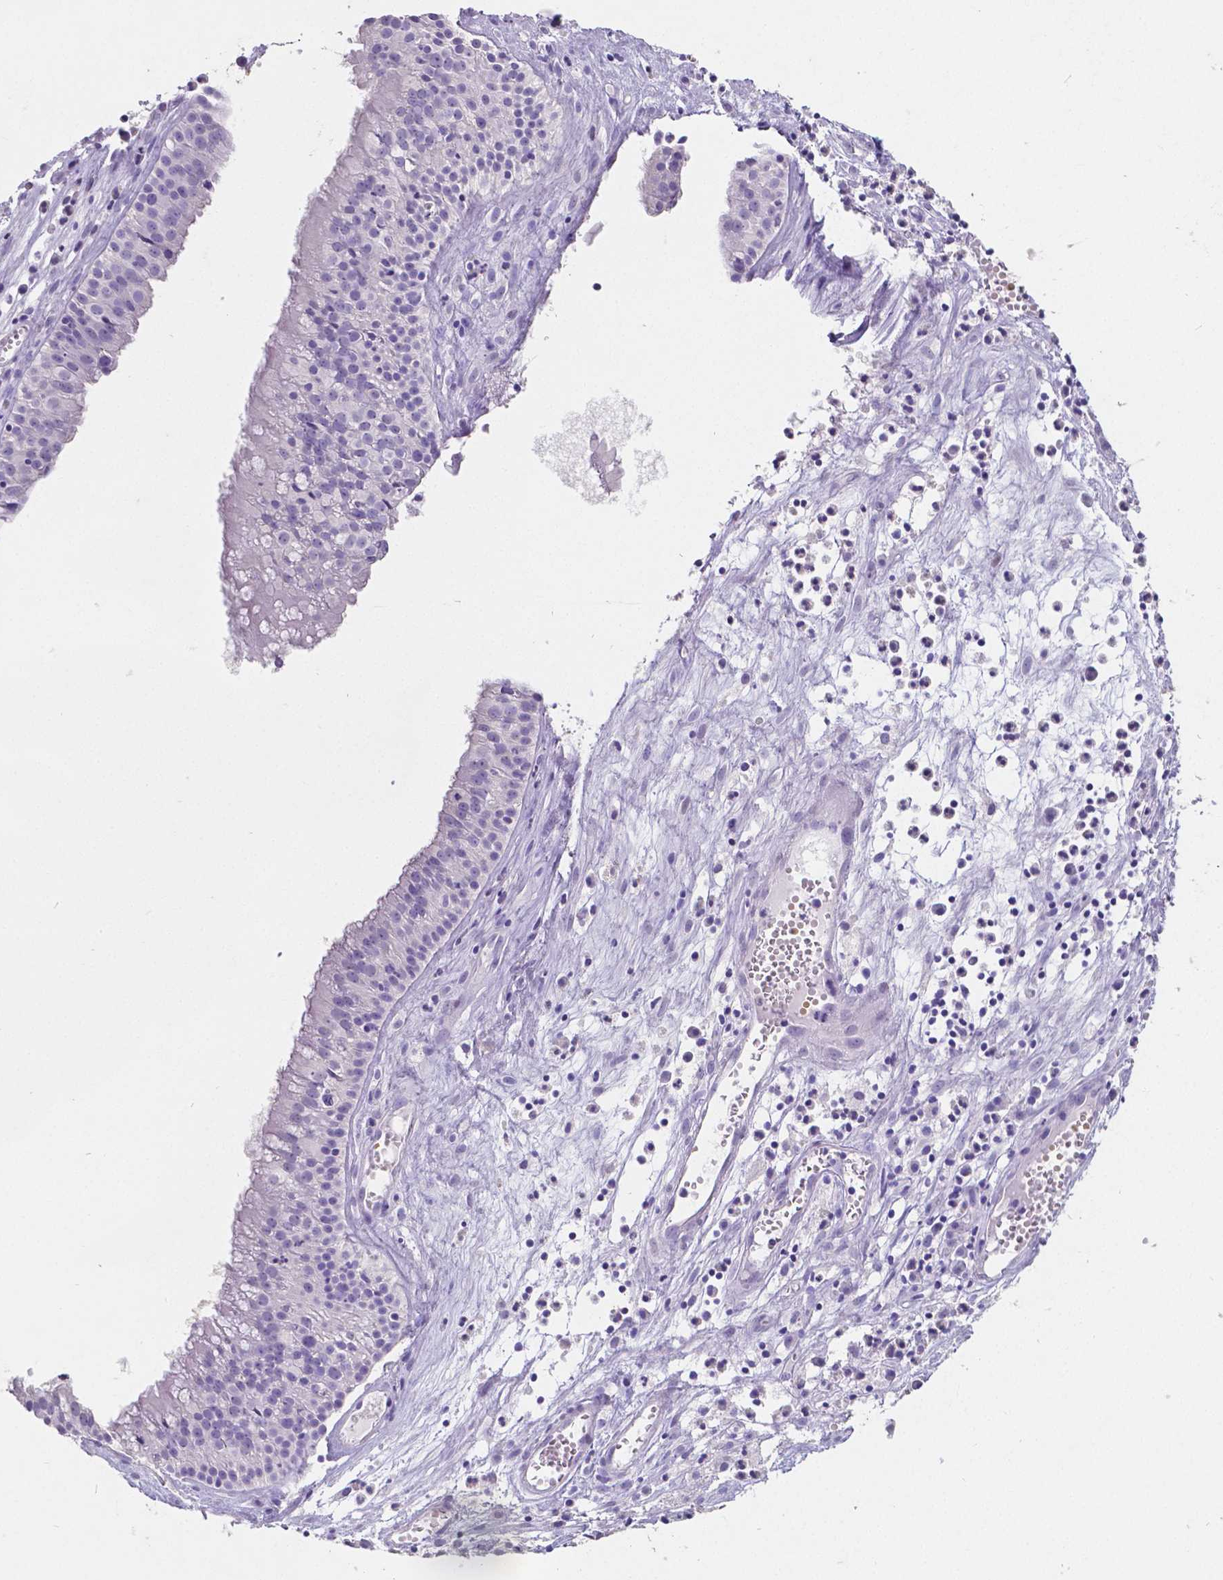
{"staining": {"intensity": "negative", "quantity": "none", "location": "none"}, "tissue": "nasopharynx", "cell_type": "Respiratory epithelial cells", "image_type": "normal", "snomed": [{"axis": "morphology", "description": "Normal tissue, NOS"}, {"axis": "topography", "description": "Nasopharynx"}], "caption": "Photomicrograph shows no significant protein positivity in respiratory epithelial cells of normal nasopharynx.", "gene": "SATB2", "patient": {"sex": "male", "age": 31}}